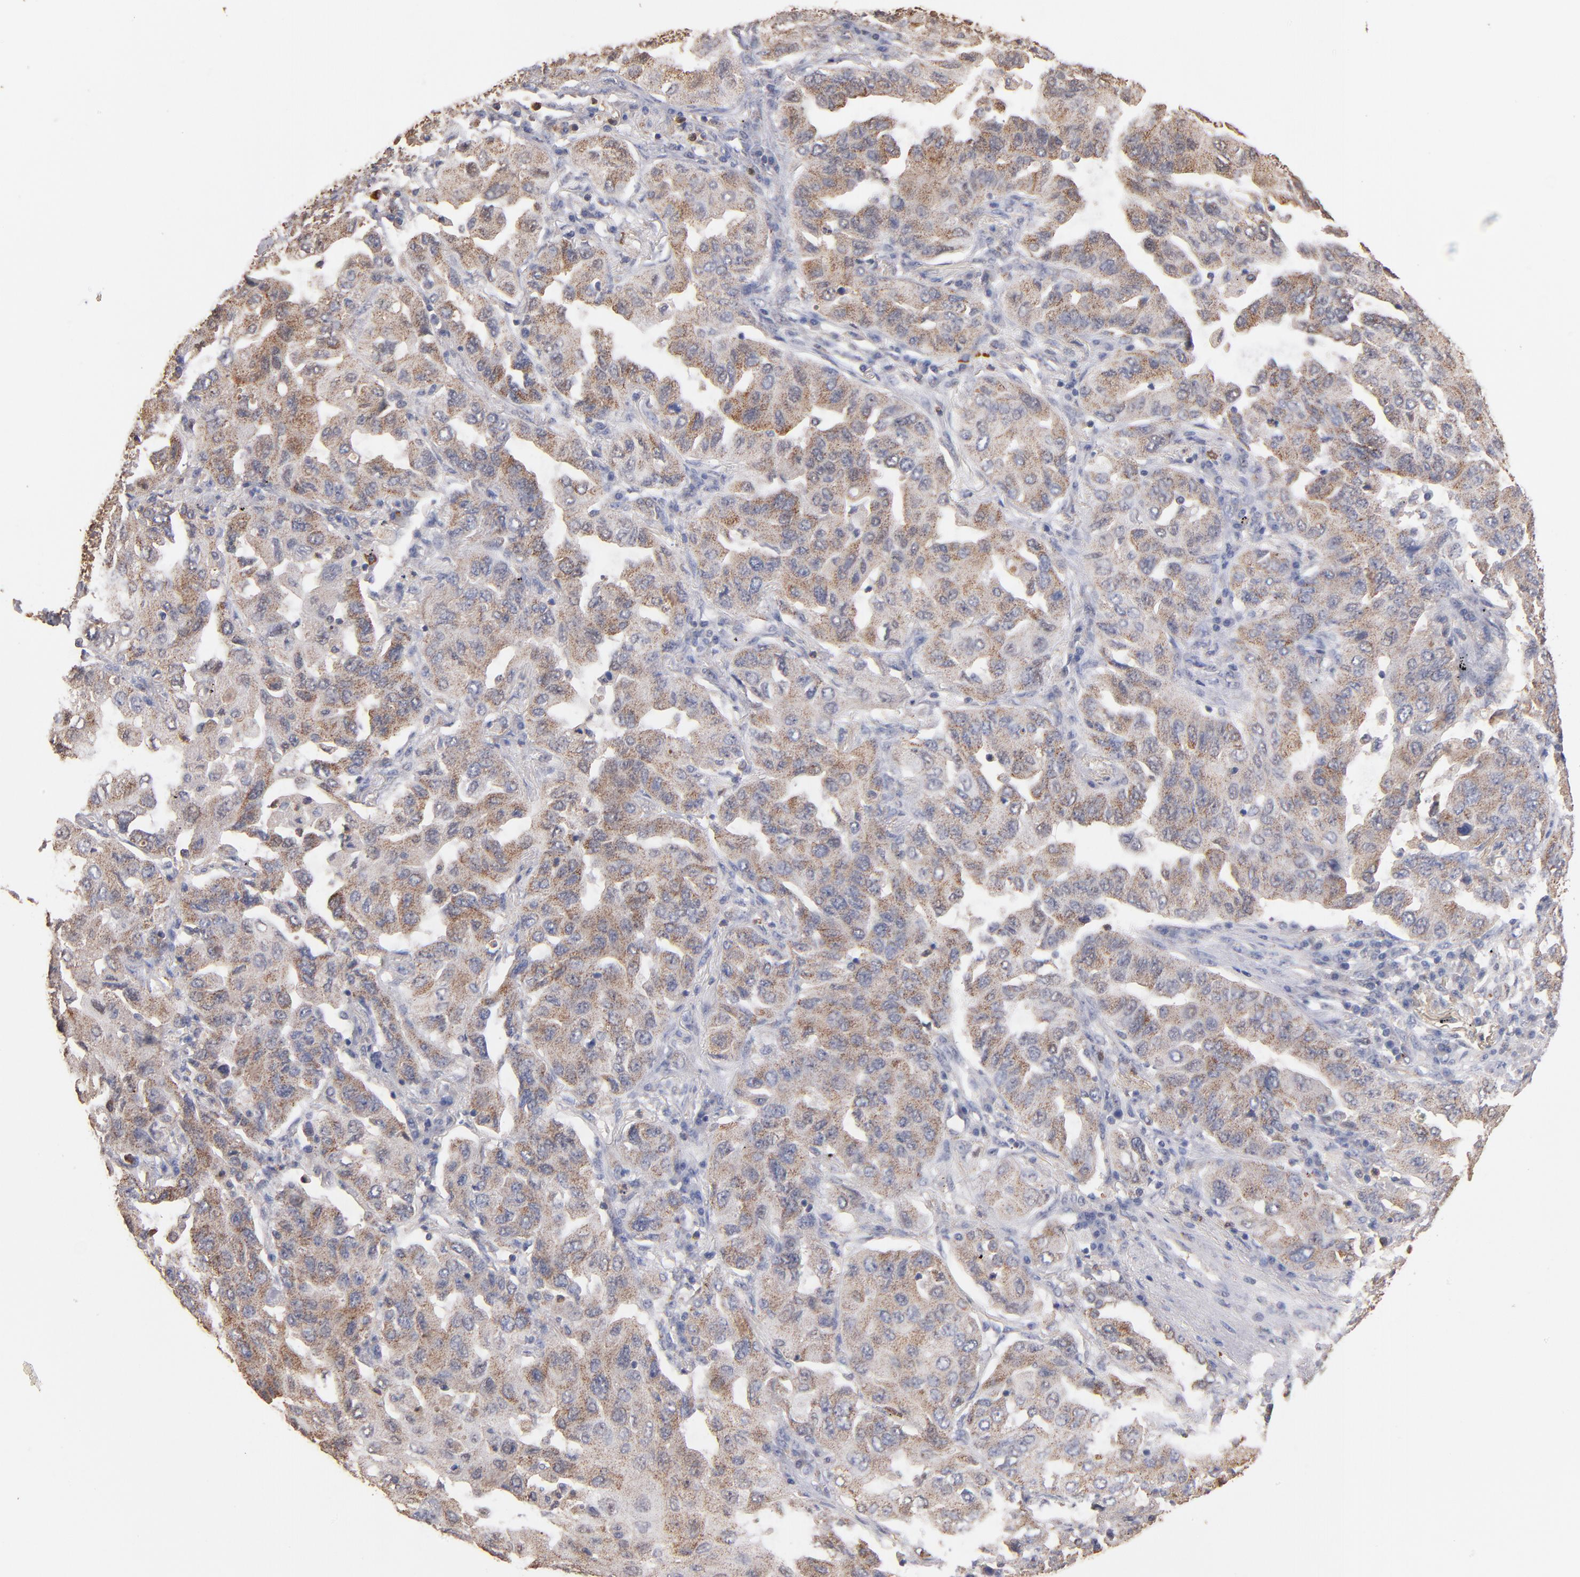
{"staining": {"intensity": "moderate", "quantity": ">75%", "location": "cytoplasmic/membranous"}, "tissue": "lung cancer", "cell_type": "Tumor cells", "image_type": "cancer", "snomed": [{"axis": "morphology", "description": "Adenocarcinoma, NOS"}, {"axis": "topography", "description": "Lung"}], "caption": "Moderate cytoplasmic/membranous protein staining is identified in about >75% of tumor cells in lung cancer.", "gene": "RO60", "patient": {"sex": "female", "age": 65}}